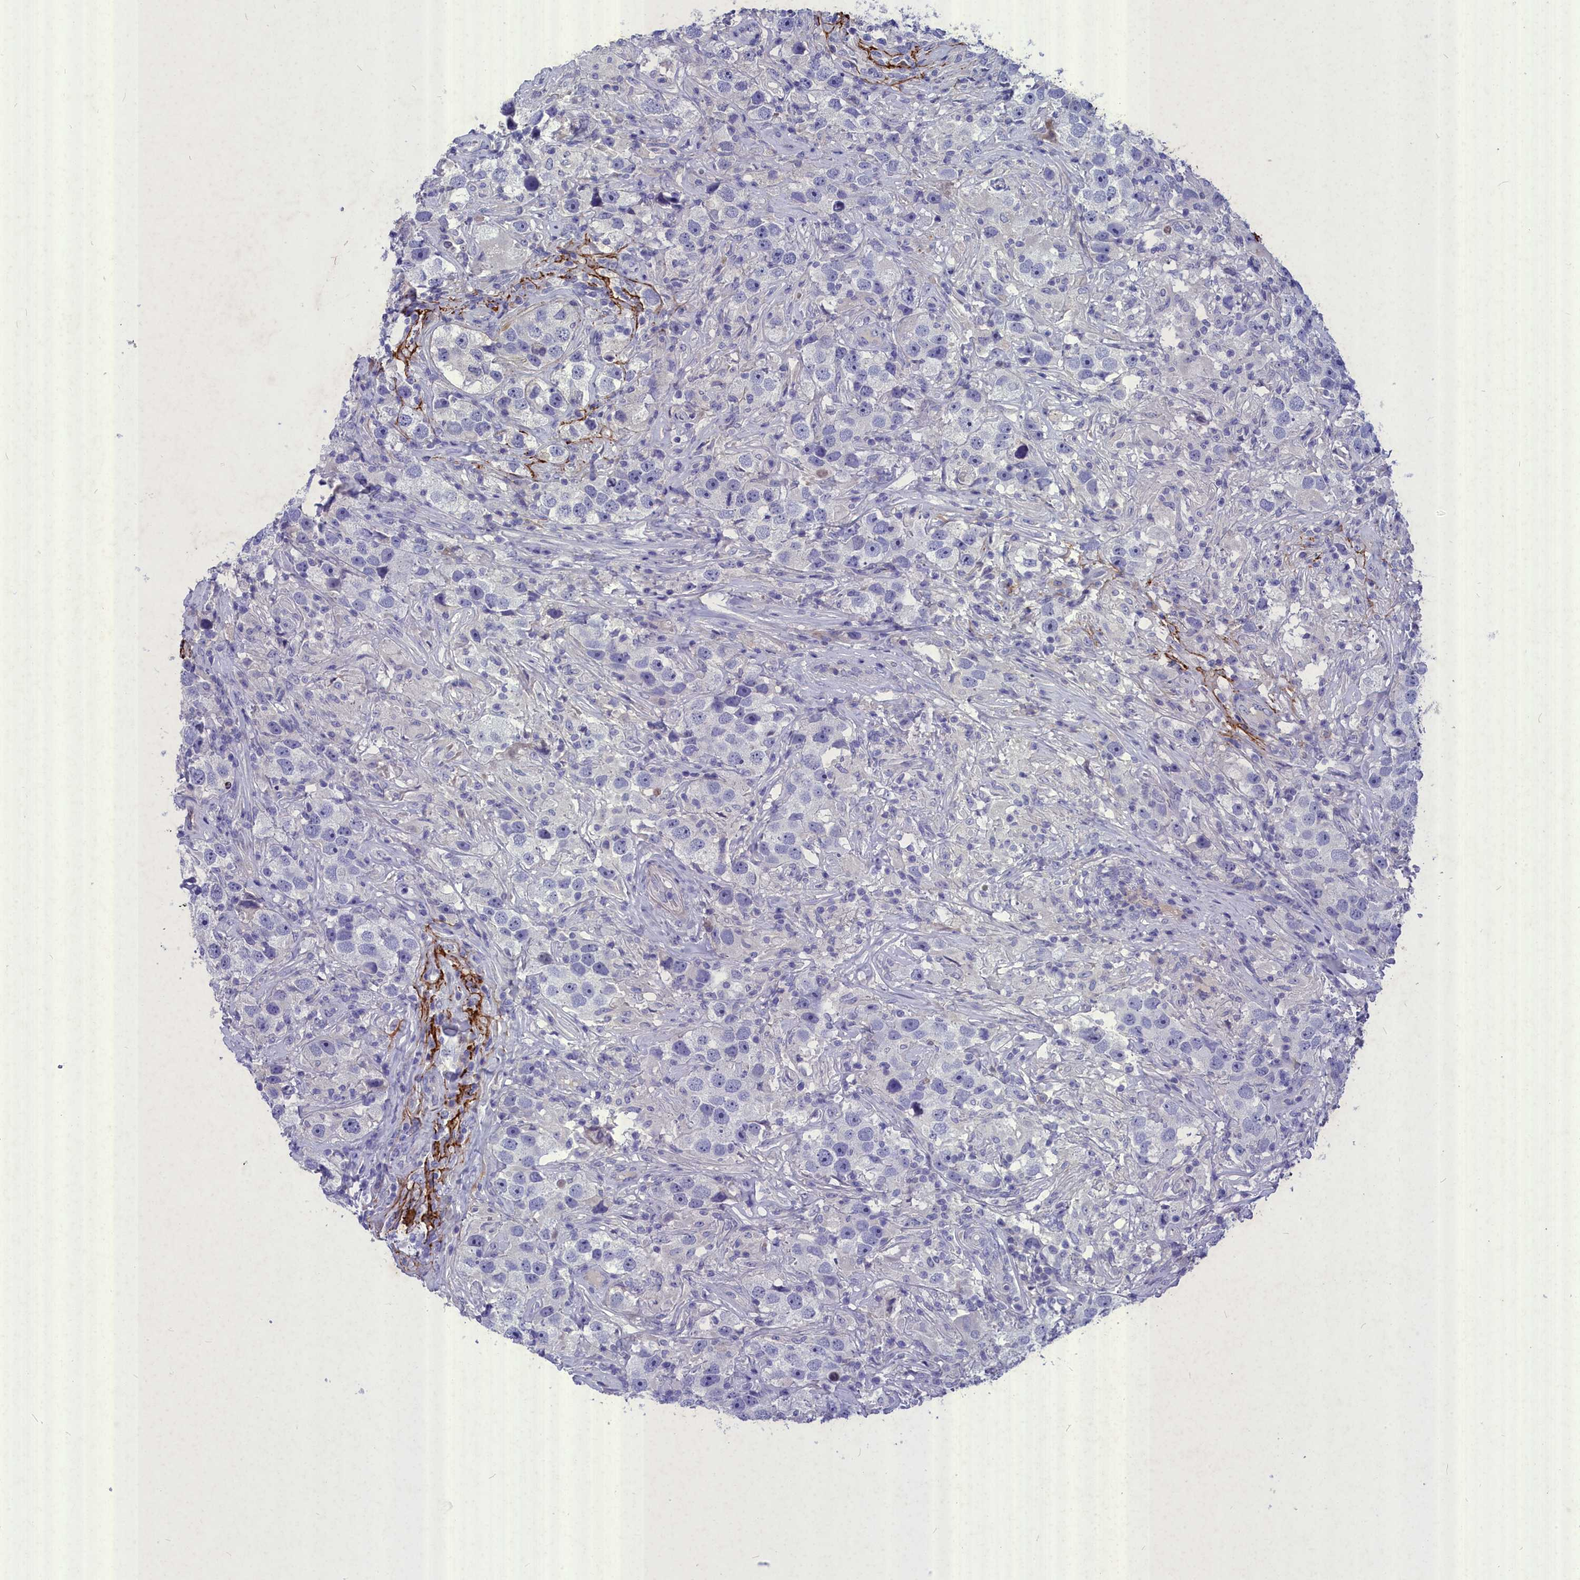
{"staining": {"intensity": "negative", "quantity": "none", "location": "none"}, "tissue": "testis cancer", "cell_type": "Tumor cells", "image_type": "cancer", "snomed": [{"axis": "morphology", "description": "Seminoma, NOS"}, {"axis": "topography", "description": "Testis"}], "caption": "Image shows no protein positivity in tumor cells of seminoma (testis) tissue. Nuclei are stained in blue.", "gene": "DEFB119", "patient": {"sex": "male", "age": 49}}